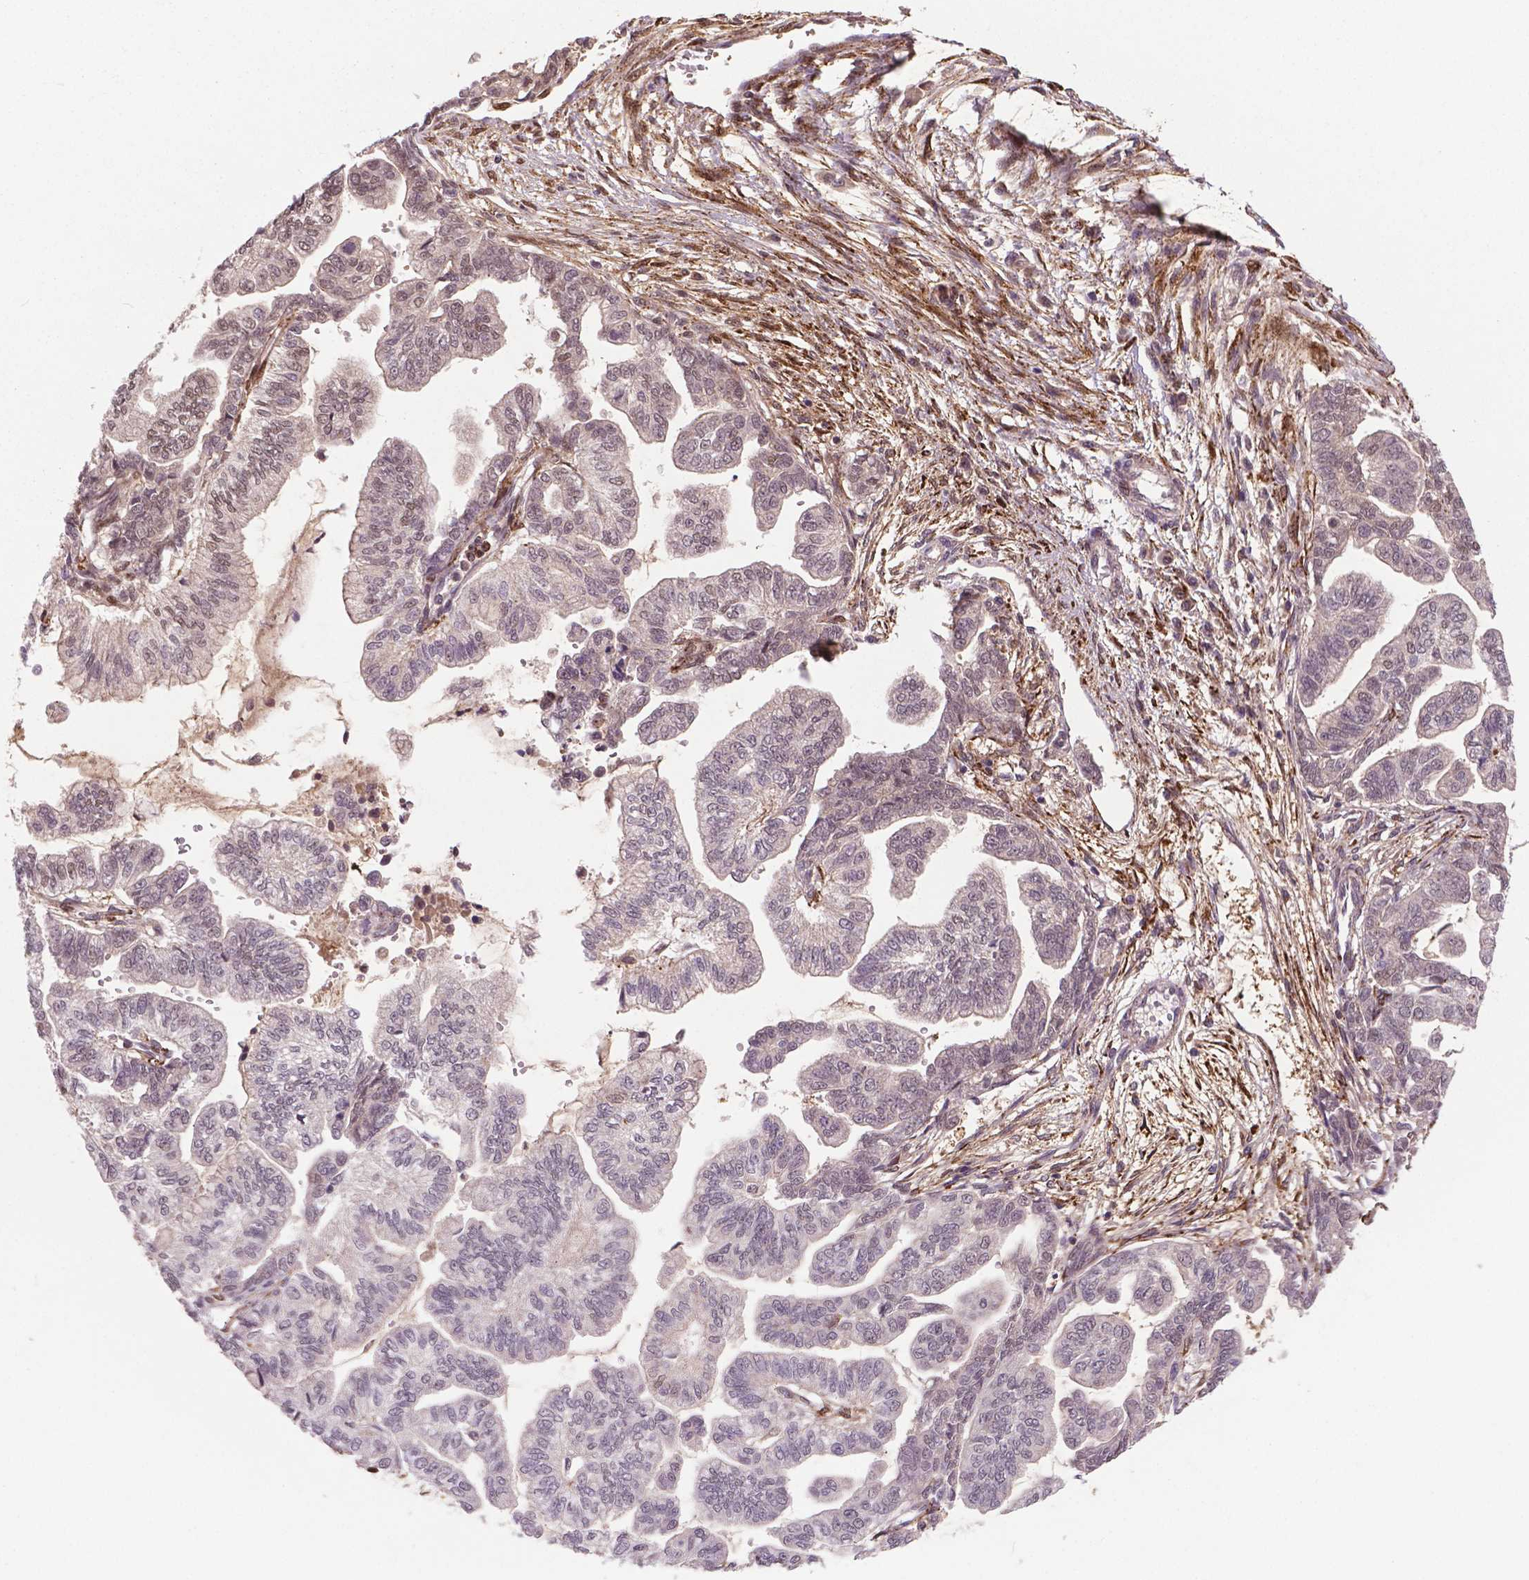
{"staining": {"intensity": "negative", "quantity": "none", "location": "none"}, "tissue": "stomach cancer", "cell_type": "Tumor cells", "image_type": "cancer", "snomed": [{"axis": "morphology", "description": "Adenocarcinoma, NOS"}, {"axis": "topography", "description": "Stomach"}], "caption": "This is an immunohistochemistry (IHC) histopathology image of stomach cancer (adenocarcinoma). There is no staining in tumor cells.", "gene": "PLIN3", "patient": {"sex": "male", "age": 83}}